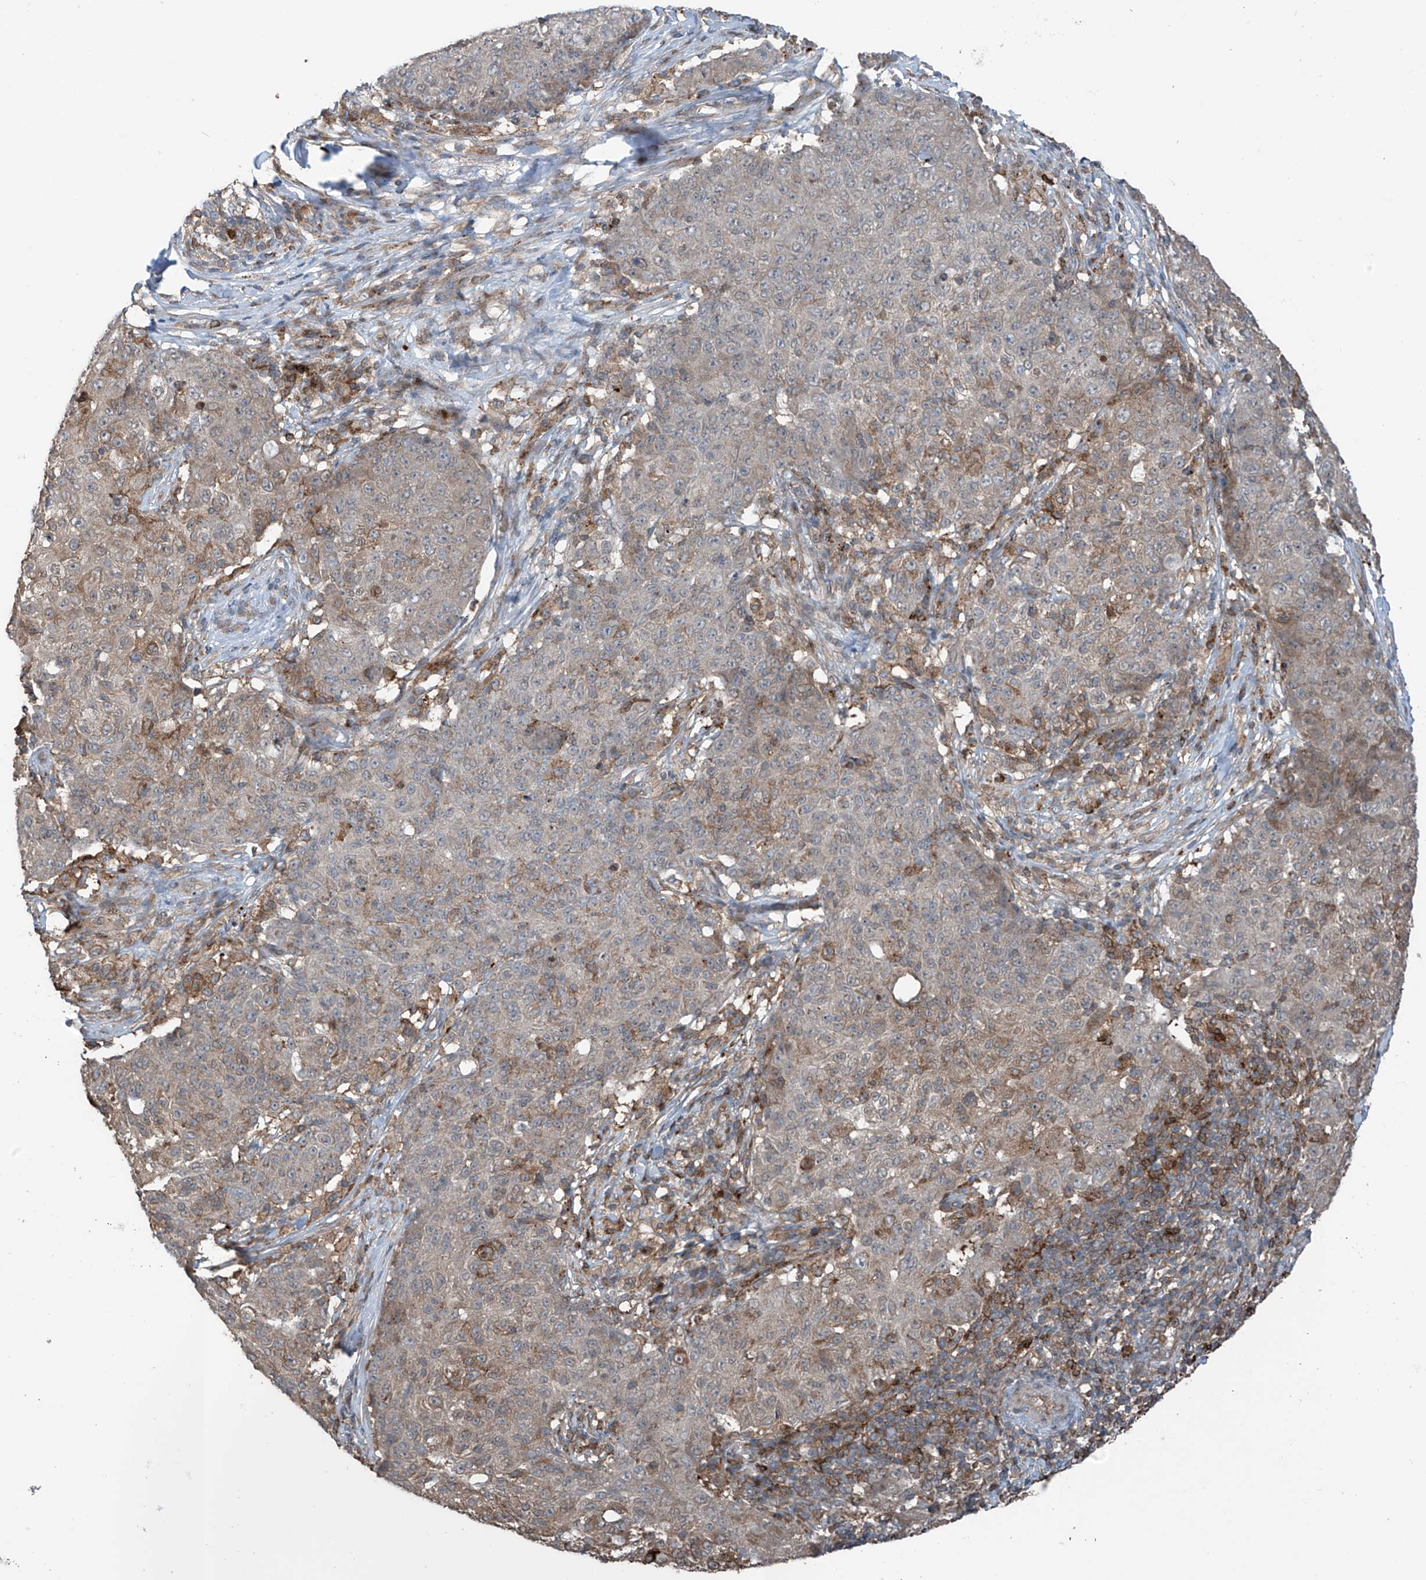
{"staining": {"intensity": "weak", "quantity": "25%-75%", "location": "cytoplasmic/membranous"}, "tissue": "ovarian cancer", "cell_type": "Tumor cells", "image_type": "cancer", "snomed": [{"axis": "morphology", "description": "Carcinoma, endometroid"}, {"axis": "topography", "description": "Ovary"}], "caption": "About 25%-75% of tumor cells in ovarian cancer show weak cytoplasmic/membranous protein positivity as visualized by brown immunohistochemical staining.", "gene": "SAMD3", "patient": {"sex": "female", "age": 42}}